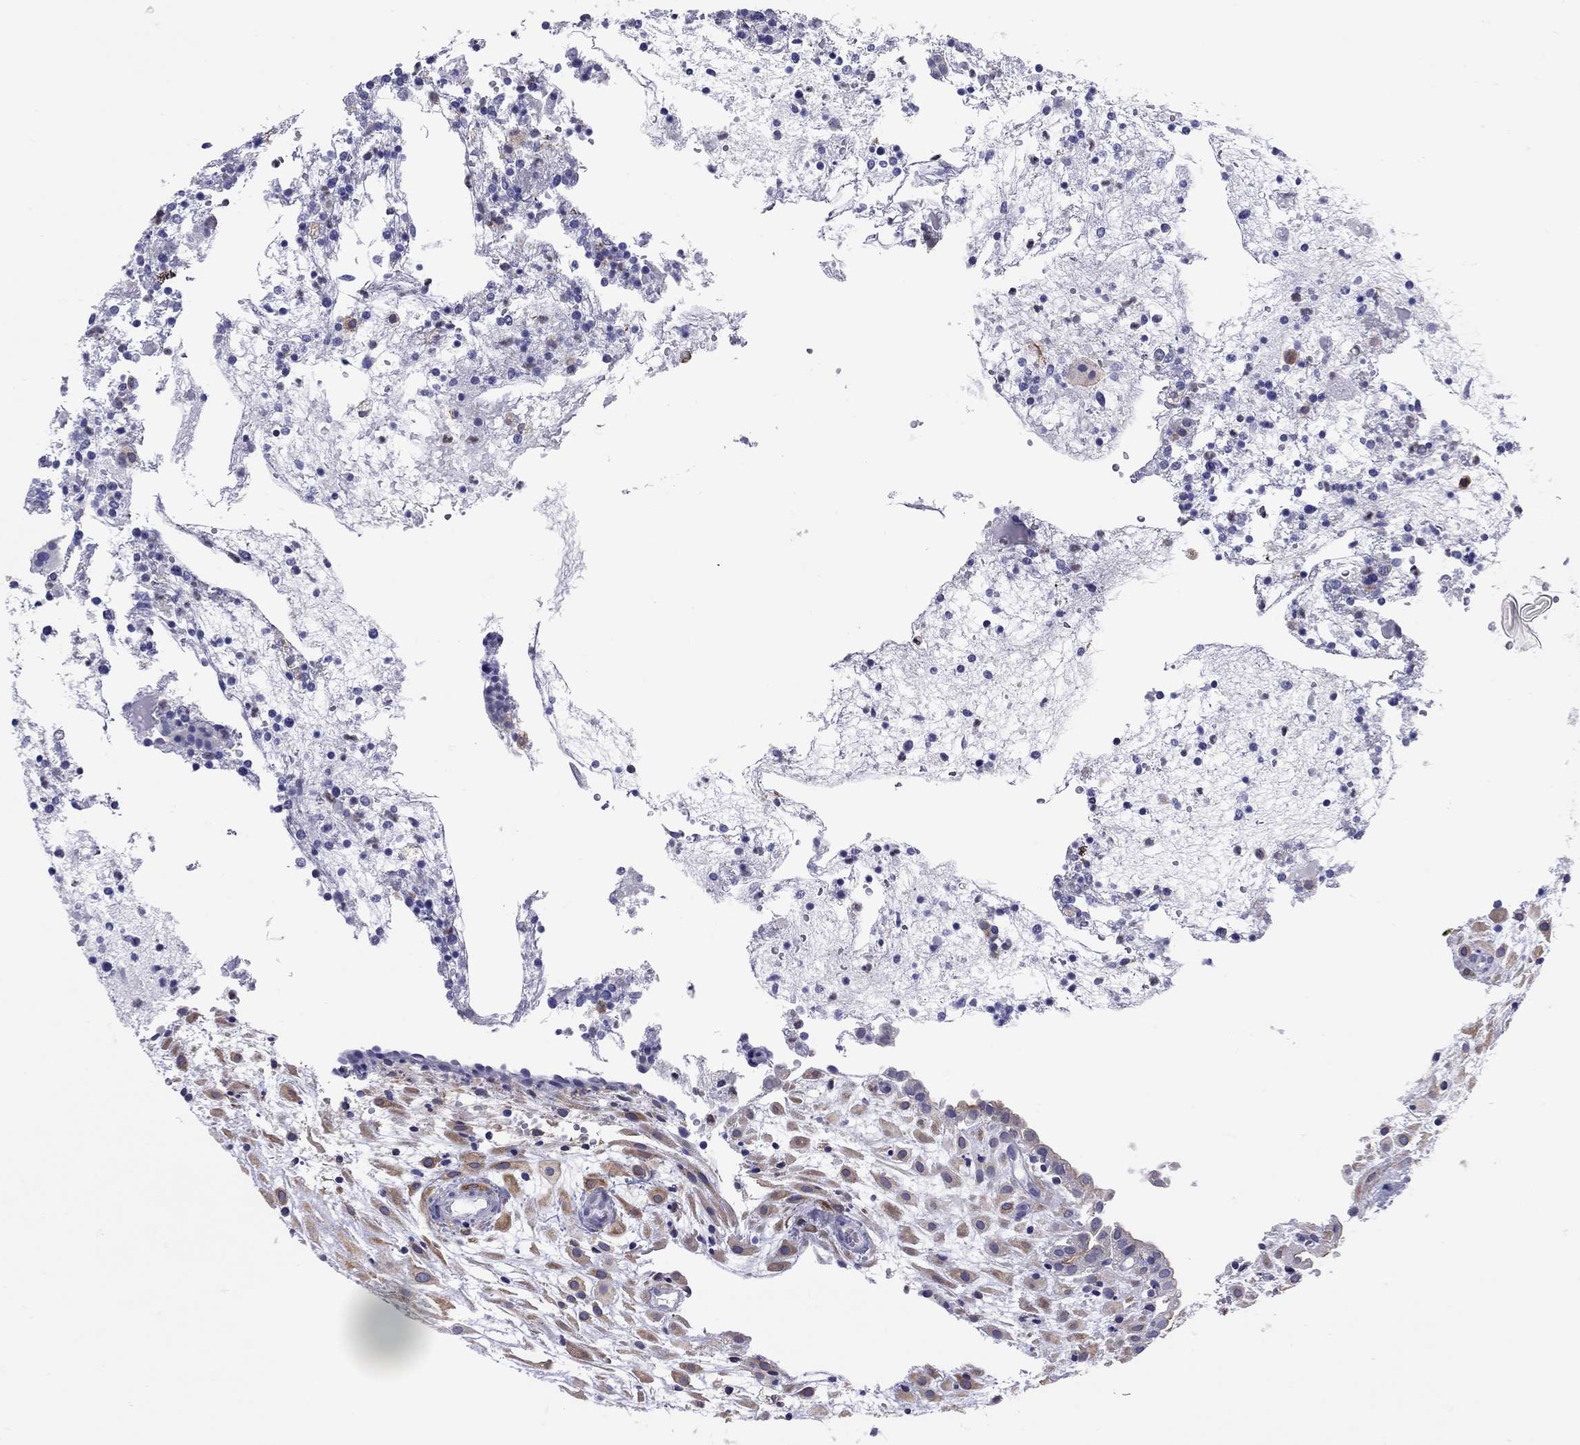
{"staining": {"intensity": "moderate", "quantity": ">75%", "location": "cytoplasmic/membranous"}, "tissue": "placenta", "cell_type": "Decidual cells", "image_type": "normal", "snomed": [{"axis": "morphology", "description": "Normal tissue, NOS"}, {"axis": "topography", "description": "Placenta"}], "caption": "The image displays staining of benign placenta, revealing moderate cytoplasmic/membranous protein positivity (brown color) within decidual cells. Nuclei are stained in blue.", "gene": "SLC46A2", "patient": {"sex": "female", "age": 24}}